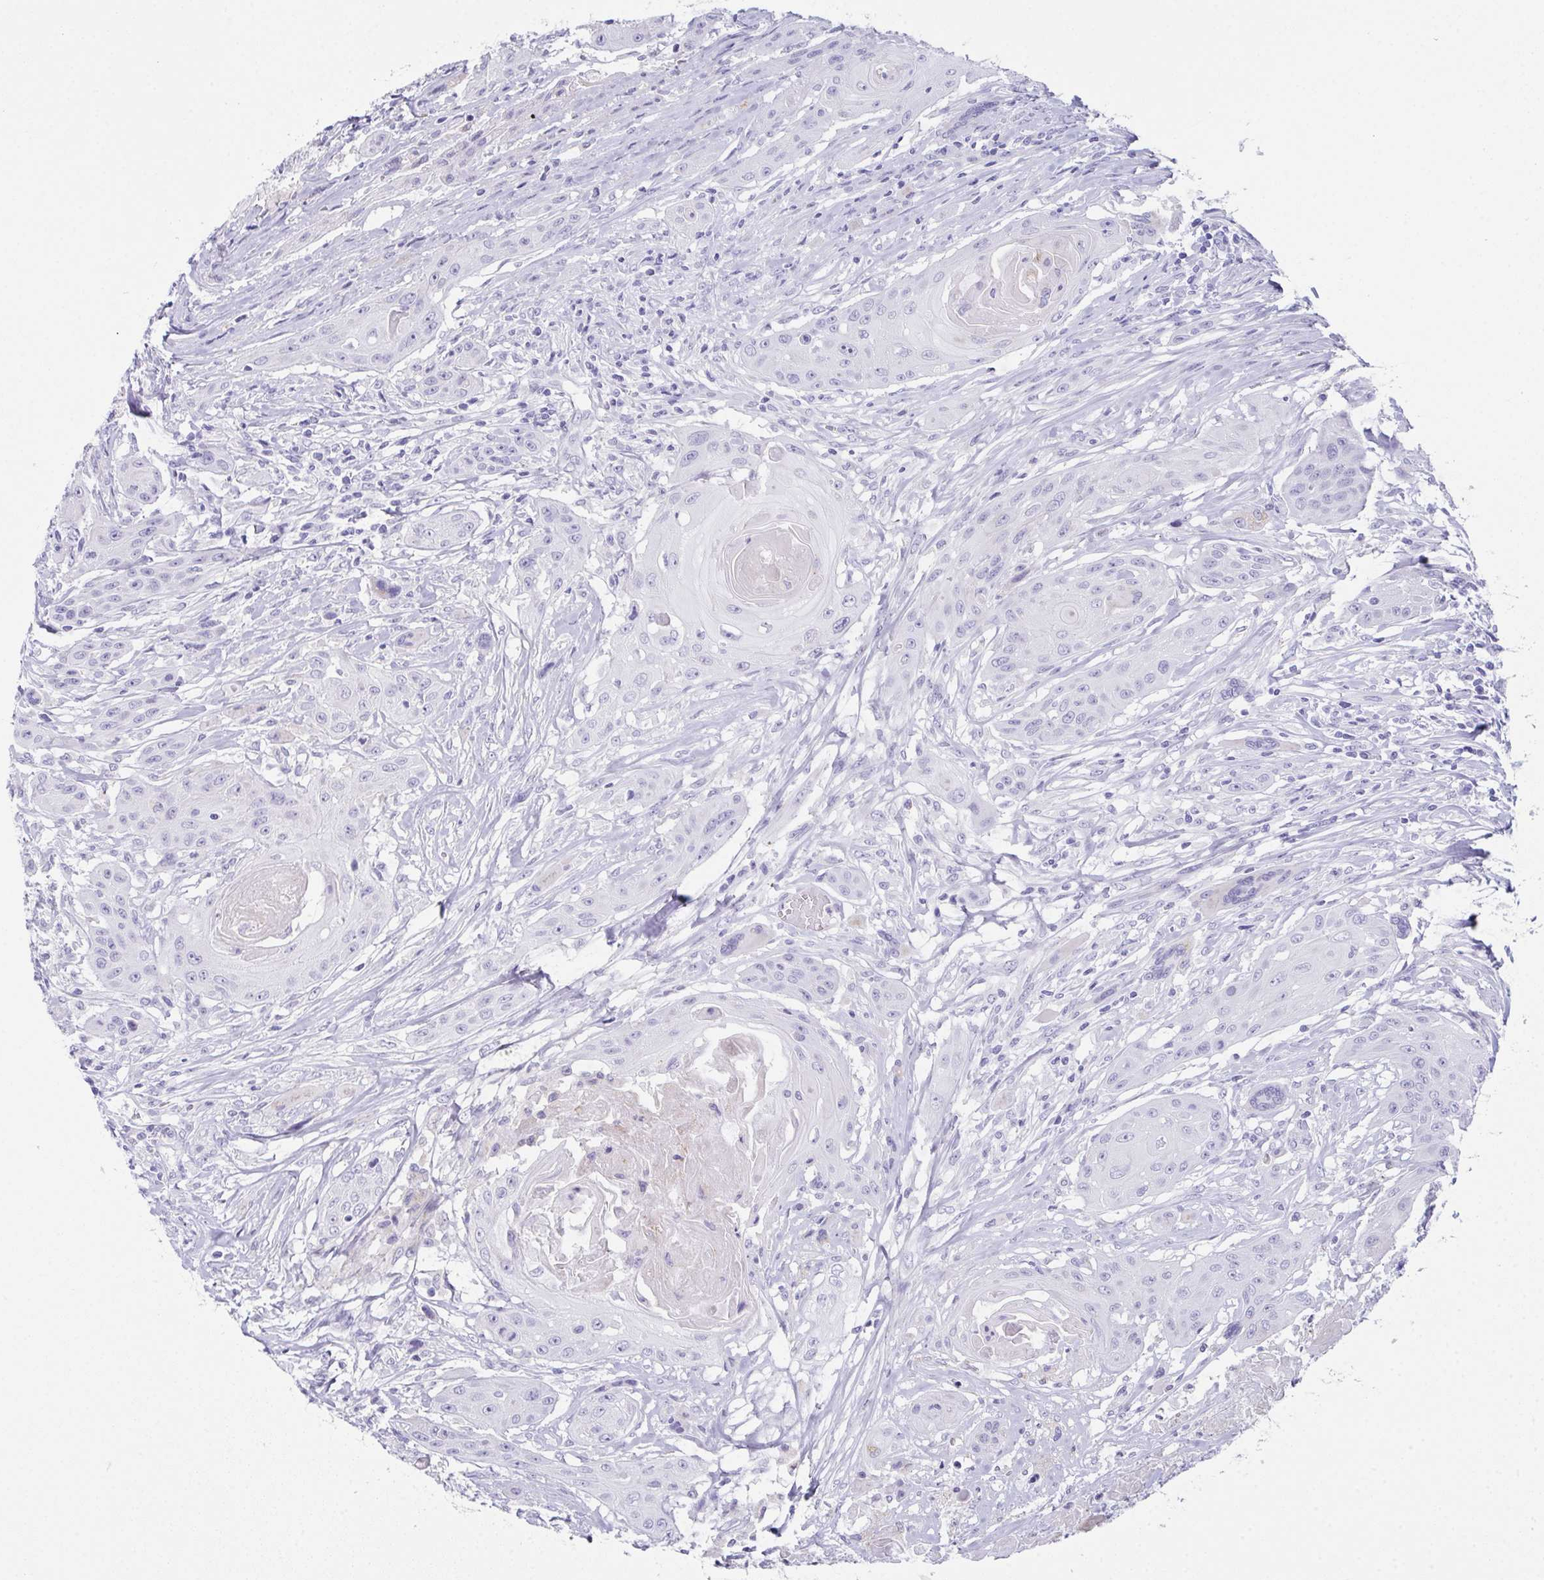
{"staining": {"intensity": "negative", "quantity": "none", "location": "none"}, "tissue": "head and neck cancer", "cell_type": "Tumor cells", "image_type": "cancer", "snomed": [{"axis": "morphology", "description": "Squamous cell carcinoma, NOS"}, {"axis": "topography", "description": "Oral tissue"}, {"axis": "topography", "description": "Head-Neck"}, {"axis": "topography", "description": "Neck, NOS"}], "caption": "Tumor cells show no significant protein expression in squamous cell carcinoma (head and neck).", "gene": "TEX19", "patient": {"sex": "female", "age": 55}}